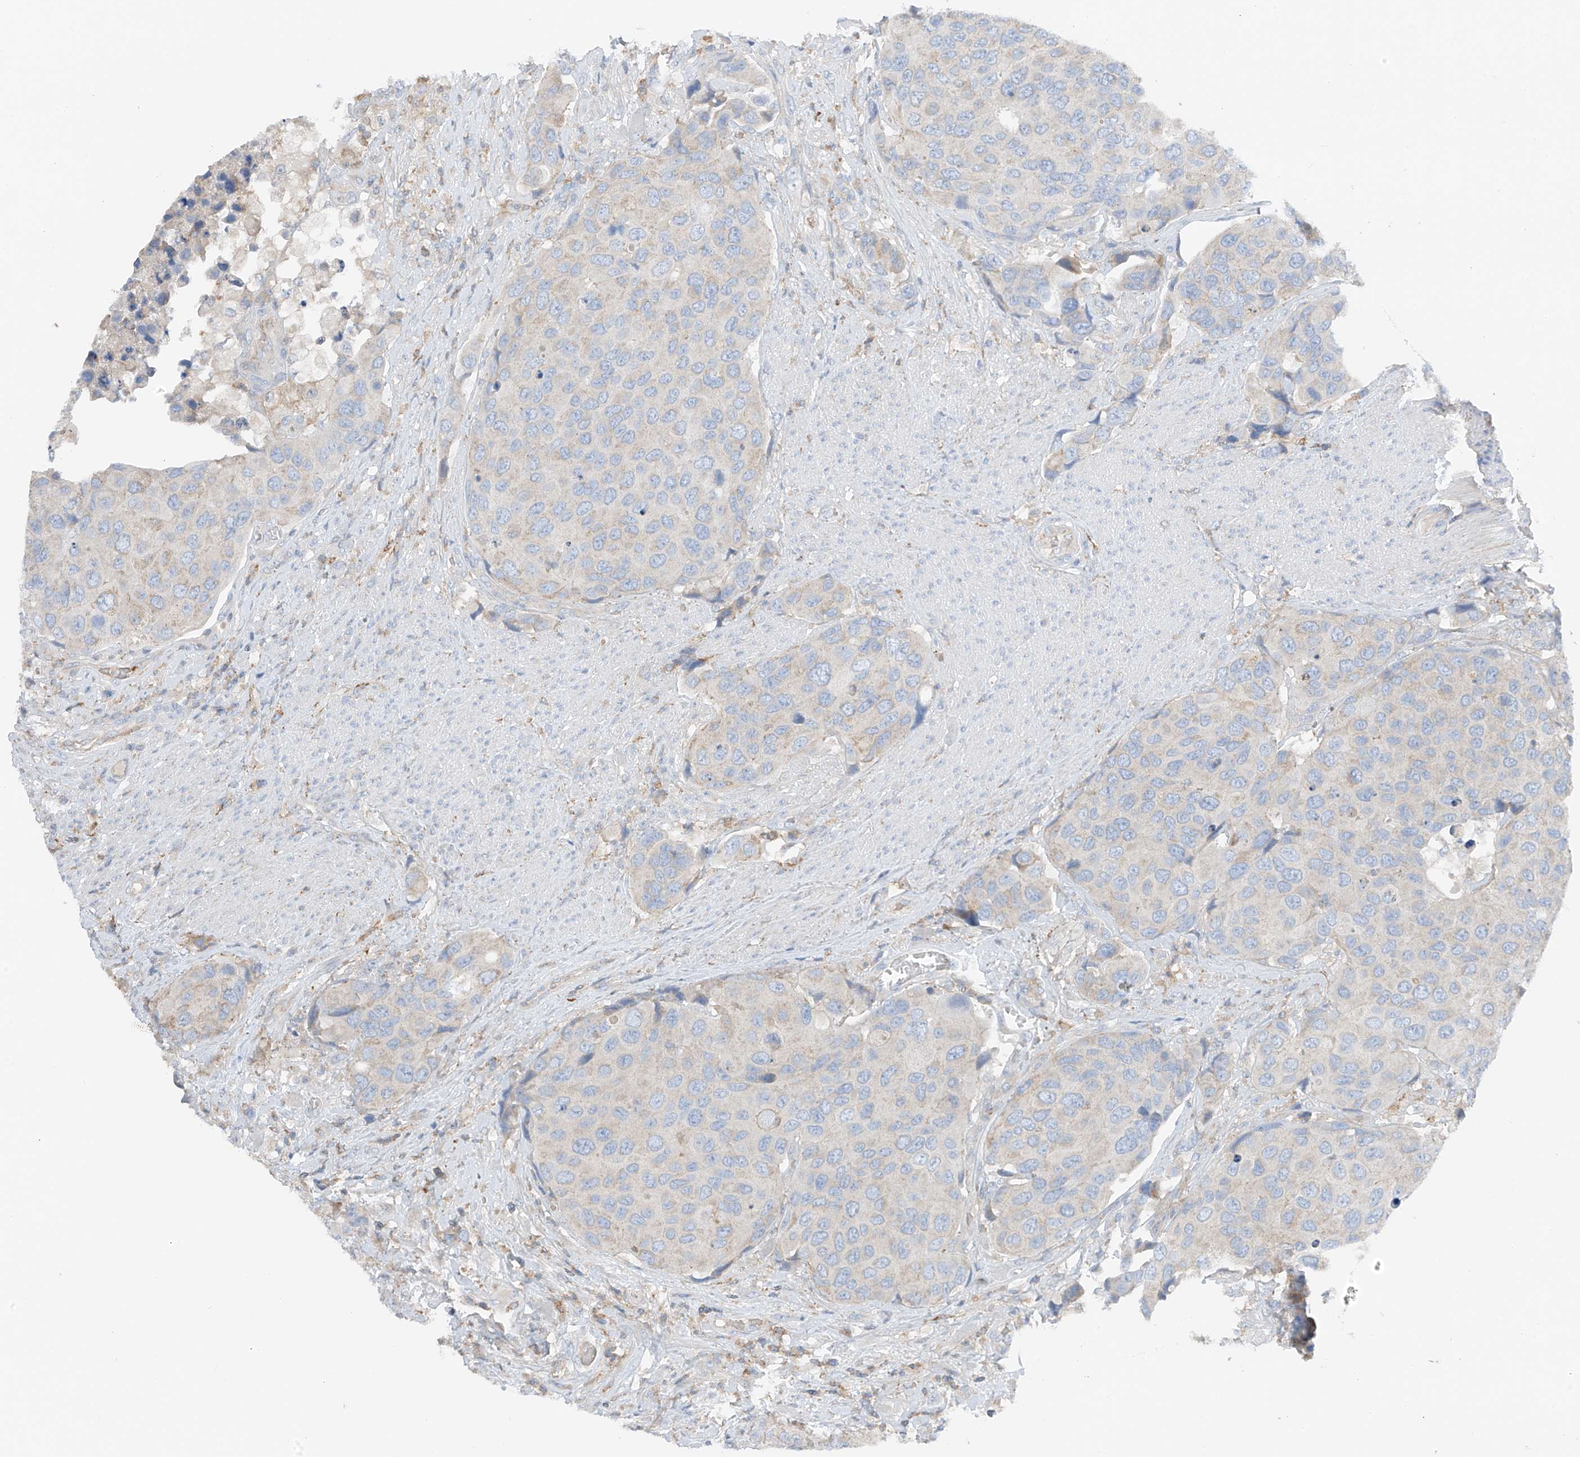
{"staining": {"intensity": "negative", "quantity": "none", "location": "none"}, "tissue": "urothelial cancer", "cell_type": "Tumor cells", "image_type": "cancer", "snomed": [{"axis": "morphology", "description": "Urothelial carcinoma, High grade"}, {"axis": "topography", "description": "Urinary bladder"}], "caption": "This is an immunohistochemistry (IHC) histopathology image of human urothelial carcinoma (high-grade). There is no staining in tumor cells.", "gene": "NALCN", "patient": {"sex": "male", "age": 74}}